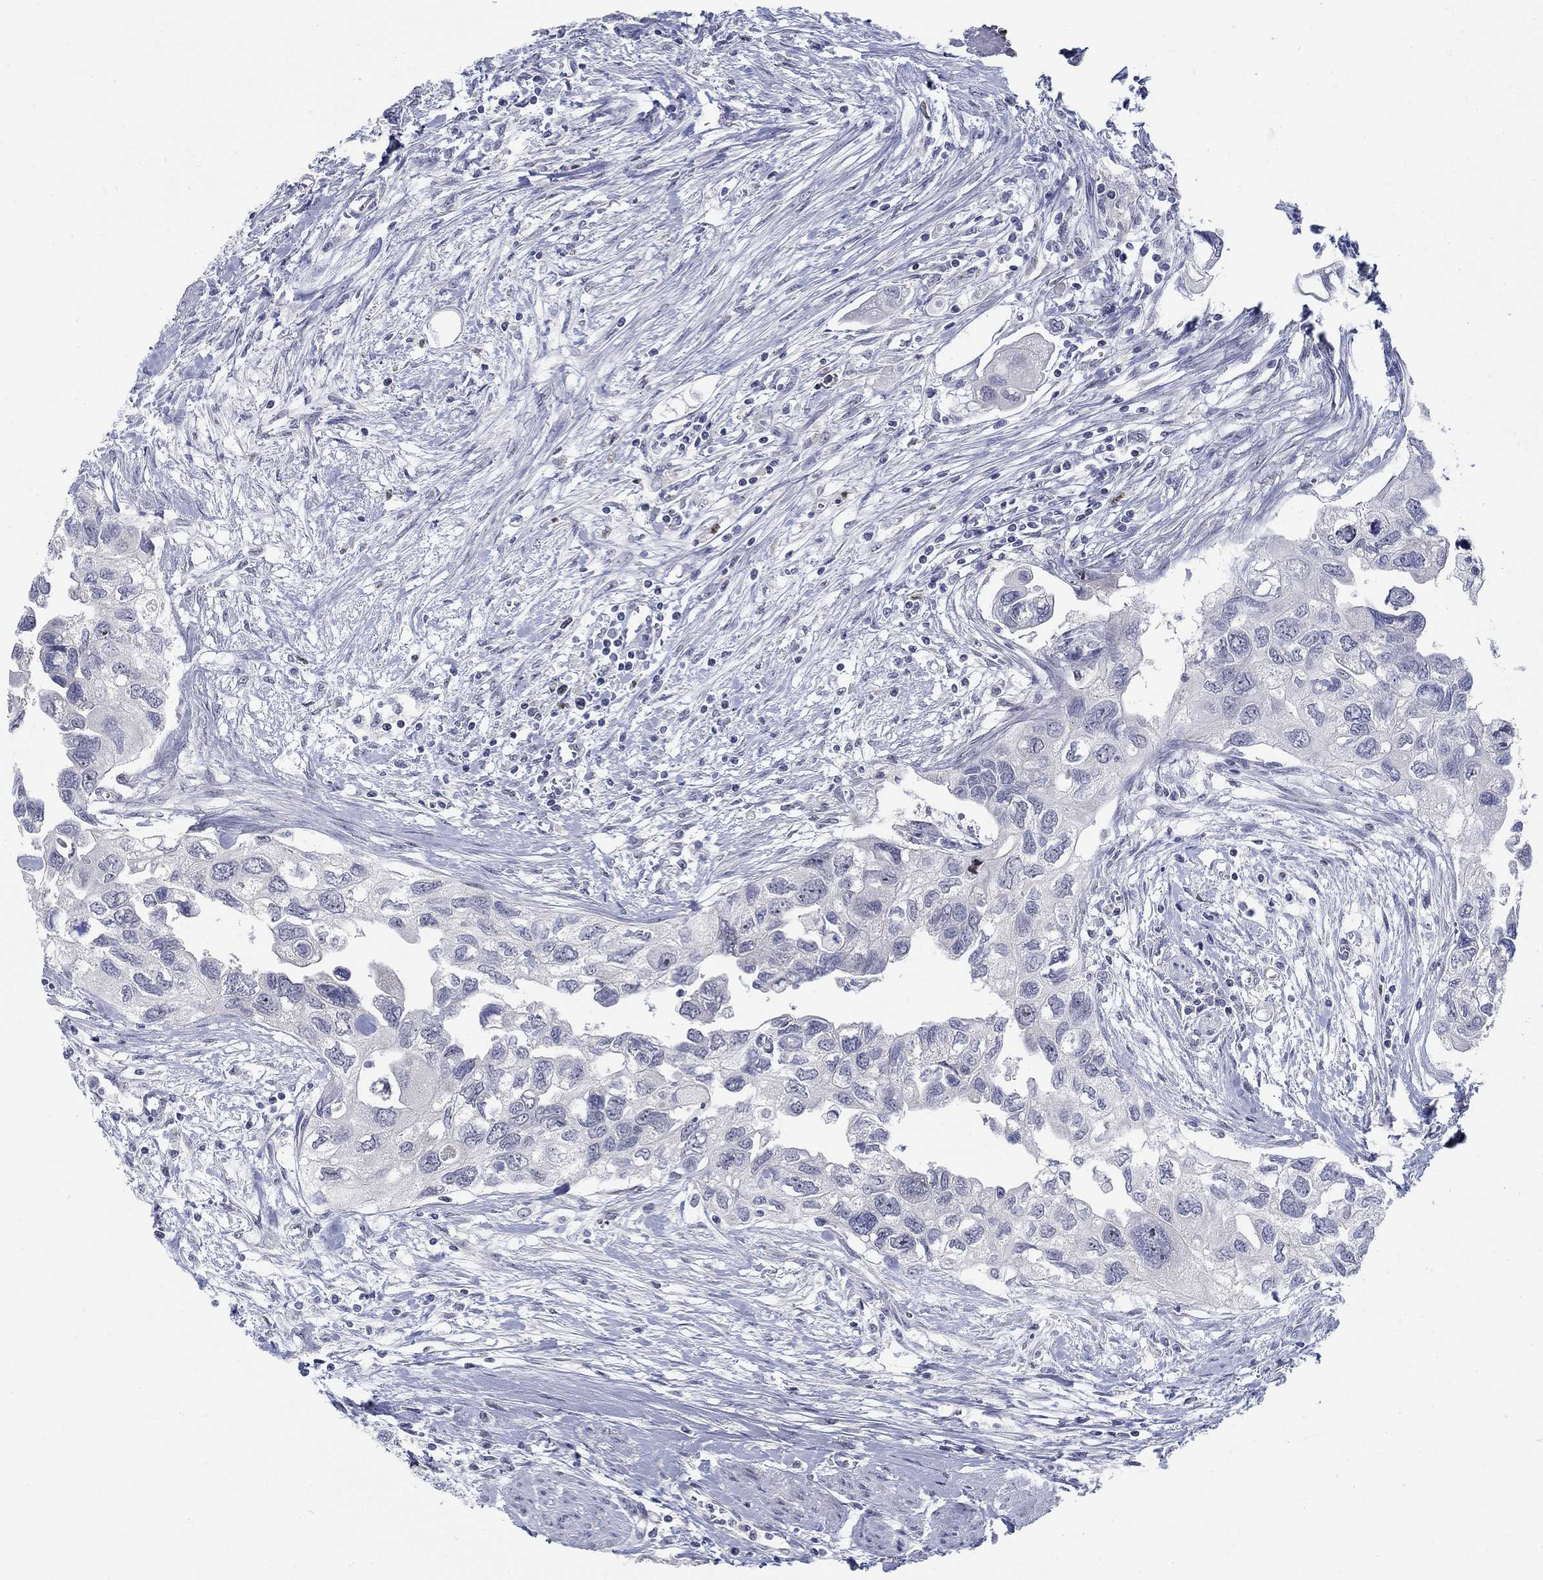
{"staining": {"intensity": "negative", "quantity": "none", "location": "none"}, "tissue": "urothelial cancer", "cell_type": "Tumor cells", "image_type": "cancer", "snomed": [{"axis": "morphology", "description": "Urothelial carcinoma, High grade"}, {"axis": "topography", "description": "Urinary bladder"}], "caption": "High power microscopy micrograph of an IHC photomicrograph of urothelial cancer, revealing no significant staining in tumor cells.", "gene": "SMIM18", "patient": {"sex": "male", "age": 59}}